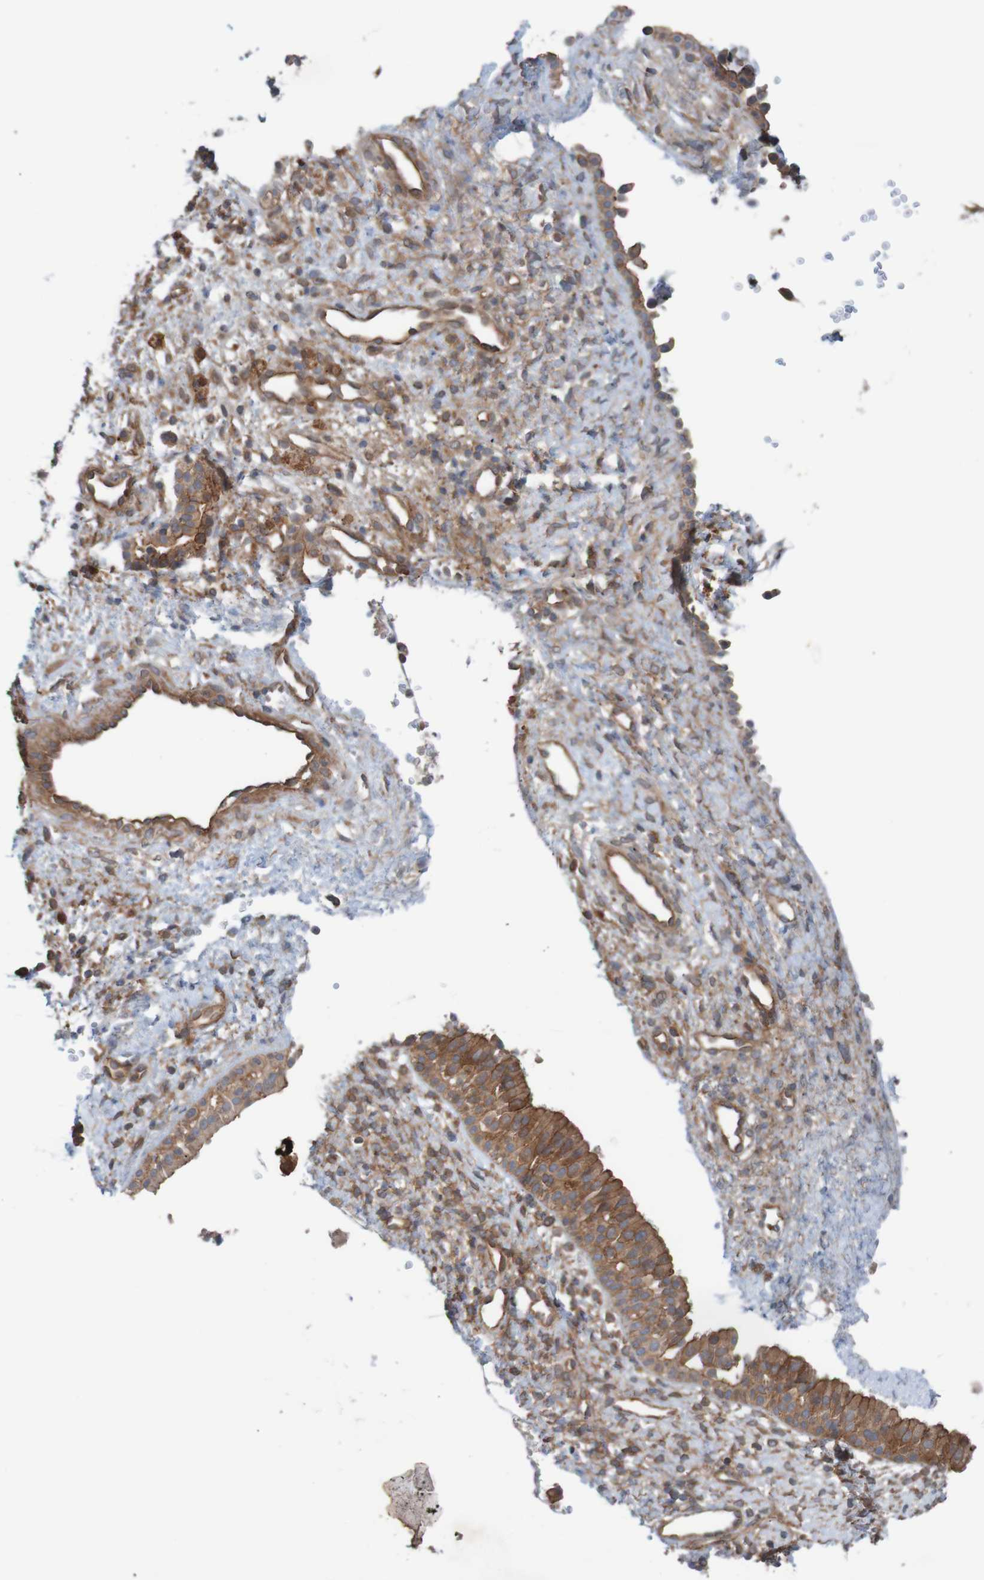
{"staining": {"intensity": "moderate", "quantity": ">75%", "location": "cytoplasmic/membranous"}, "tissue": "nasopharynx", "cell_type": "Respiratory epithelial cells", "image_type": "normal", "snomed": [{"axis": "morphology", "description": "Normal tissue, NOS"}, {"axis": "topography", "description": "Nasopharynx"}], "caption": "Nasopharynx was stained to show a protein in brown. There is medium levels of moderate cytoplasmic/membranous staining in approximately >75% of respiratory epithelial cells. Nuclei are stained in blue.", "gene": "ARHGEF11", "patient": {"sex": "male", "age": 22}}